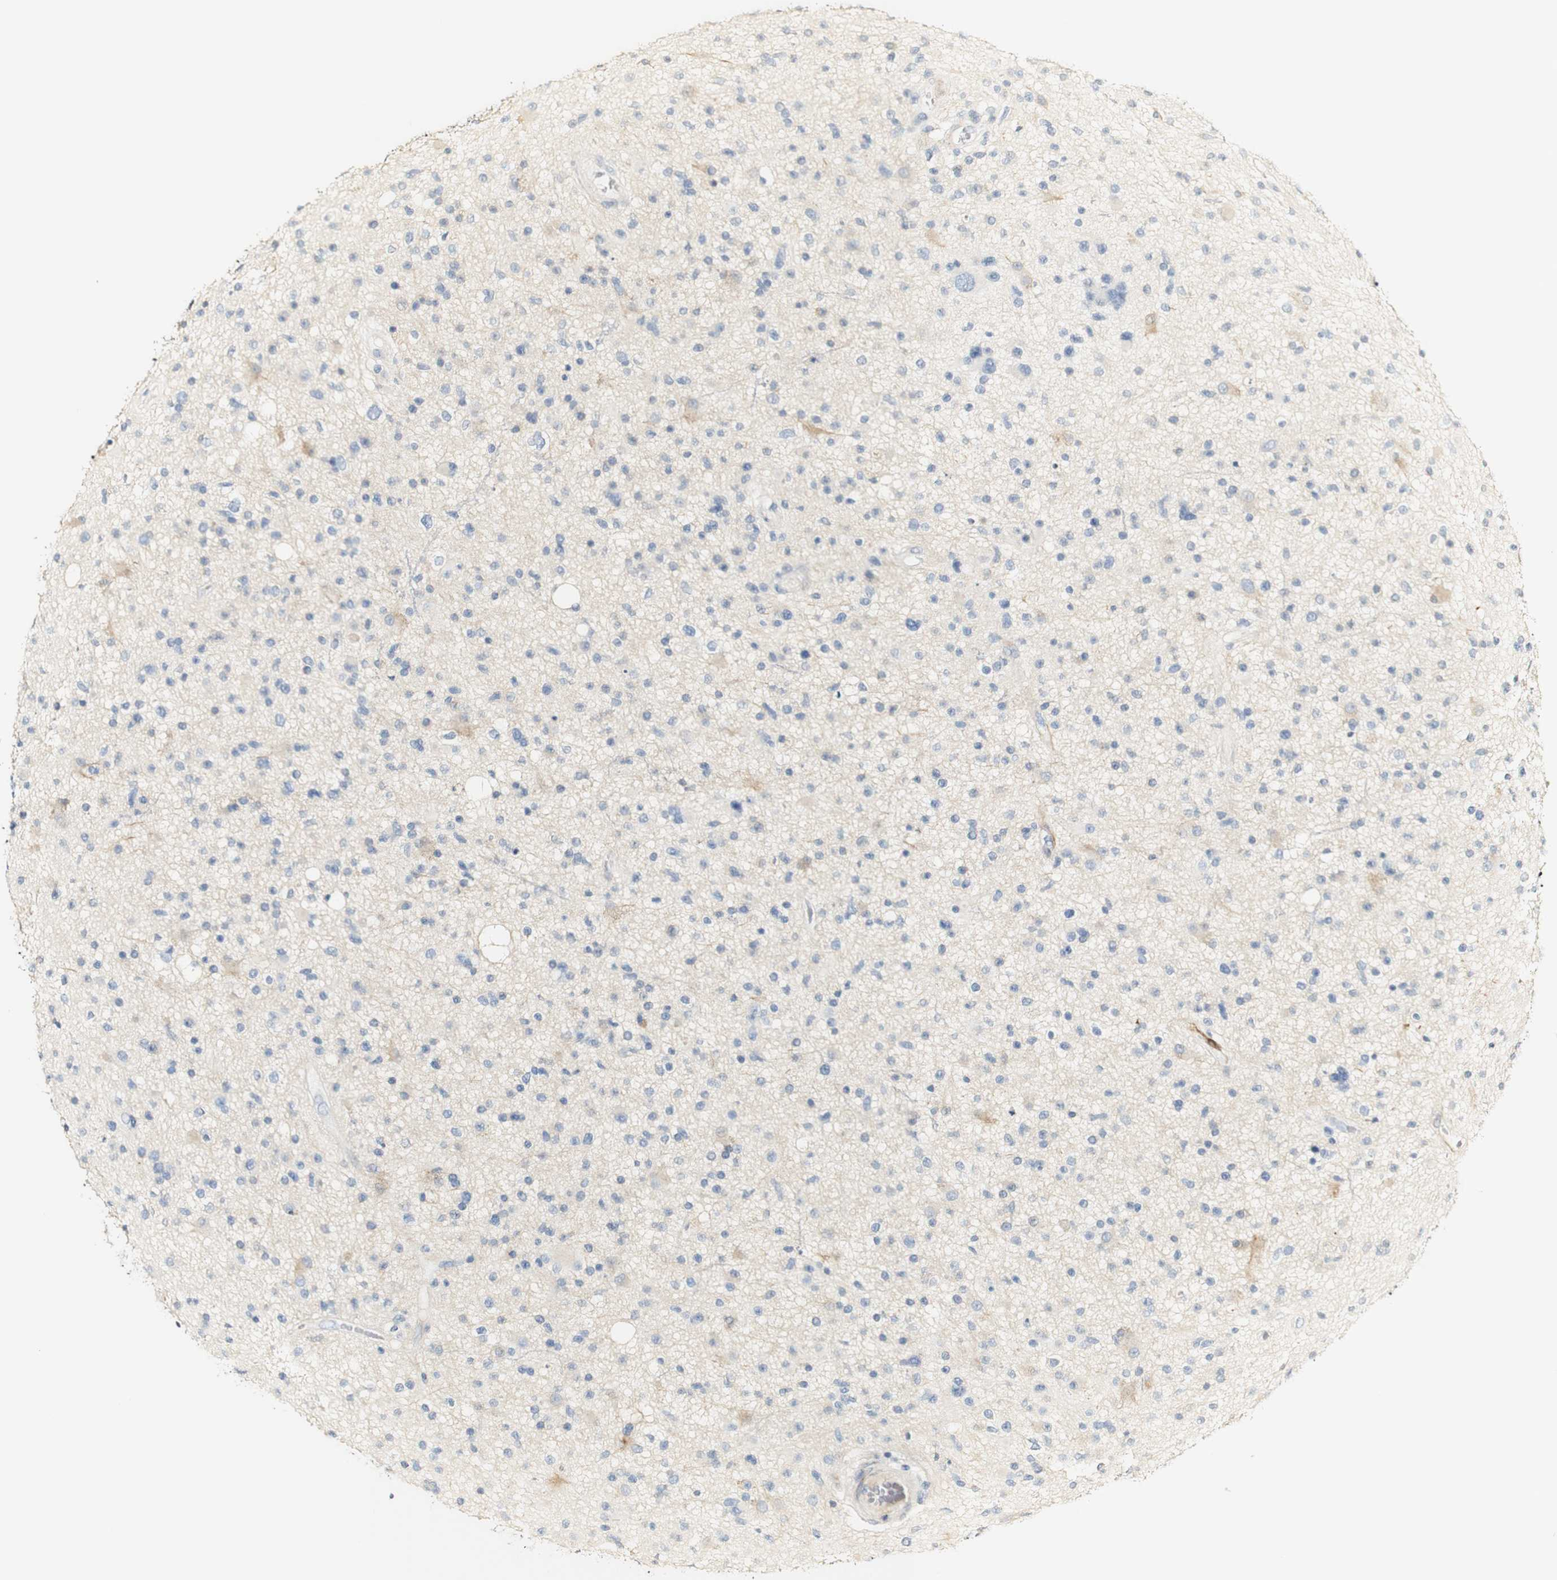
{"staining": {"intensity": "weak", "quantity": "<25%", "location": "cytoplasmic/membranous"}, "tissue": "glioma", "cell_type": "Tumor cells", "image_type": "cancer", "snomed": [{"axis": "morphology", "description": "Glioma, malignant, High grade"}, {"axis": "topography", "description": "Brain"}], "caption": "Protein analysis of malignant high-grade glioma displays no significant positivity in tumor cells. (Immunohistochemistry (ihc), brightfield microscopy, high magnification).", "gene": "FMO3", "patient": {"sex": "male", "age": 33}}